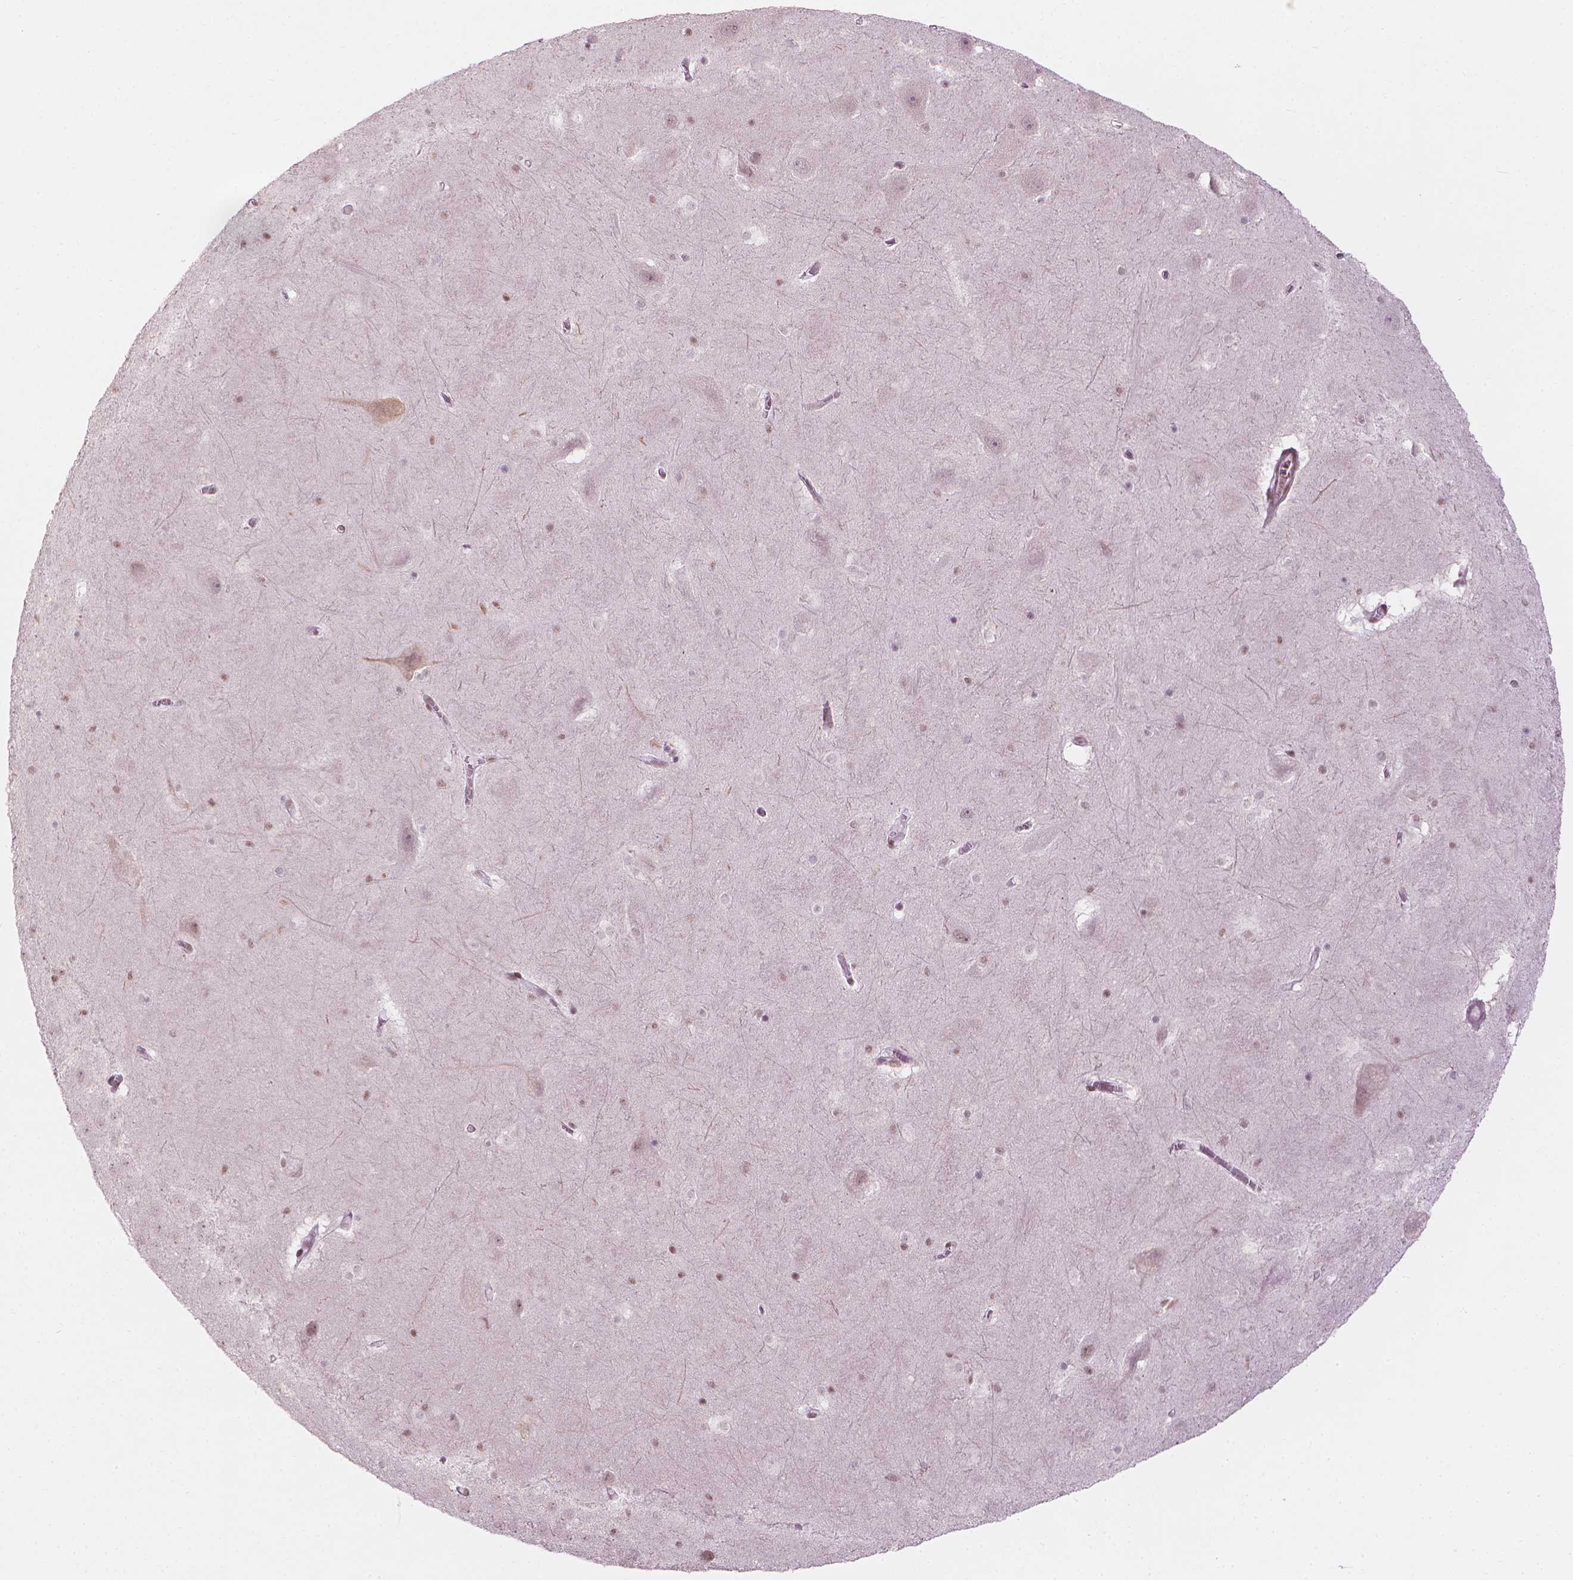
{"staining": {"intensity": "moderate", "quantity": ">75%", "location": "nuclear"}, "tissue": "hippocampus", "cell_type": "Glial cells", "image_type": "normal", "snomed": [{"axis": "morphology", "description": "Normal tissue, NOS"}, {"axis": "topography", "description": "Hippocampus"}], "caption": "A high-resolution histopathology image shows IHC staining of normal hippocampus, which displays moderate nuclear staining in approximately >75% of glial cells.", "gene": "ELF2", "patient": {"sex": "male", "age": 45}}